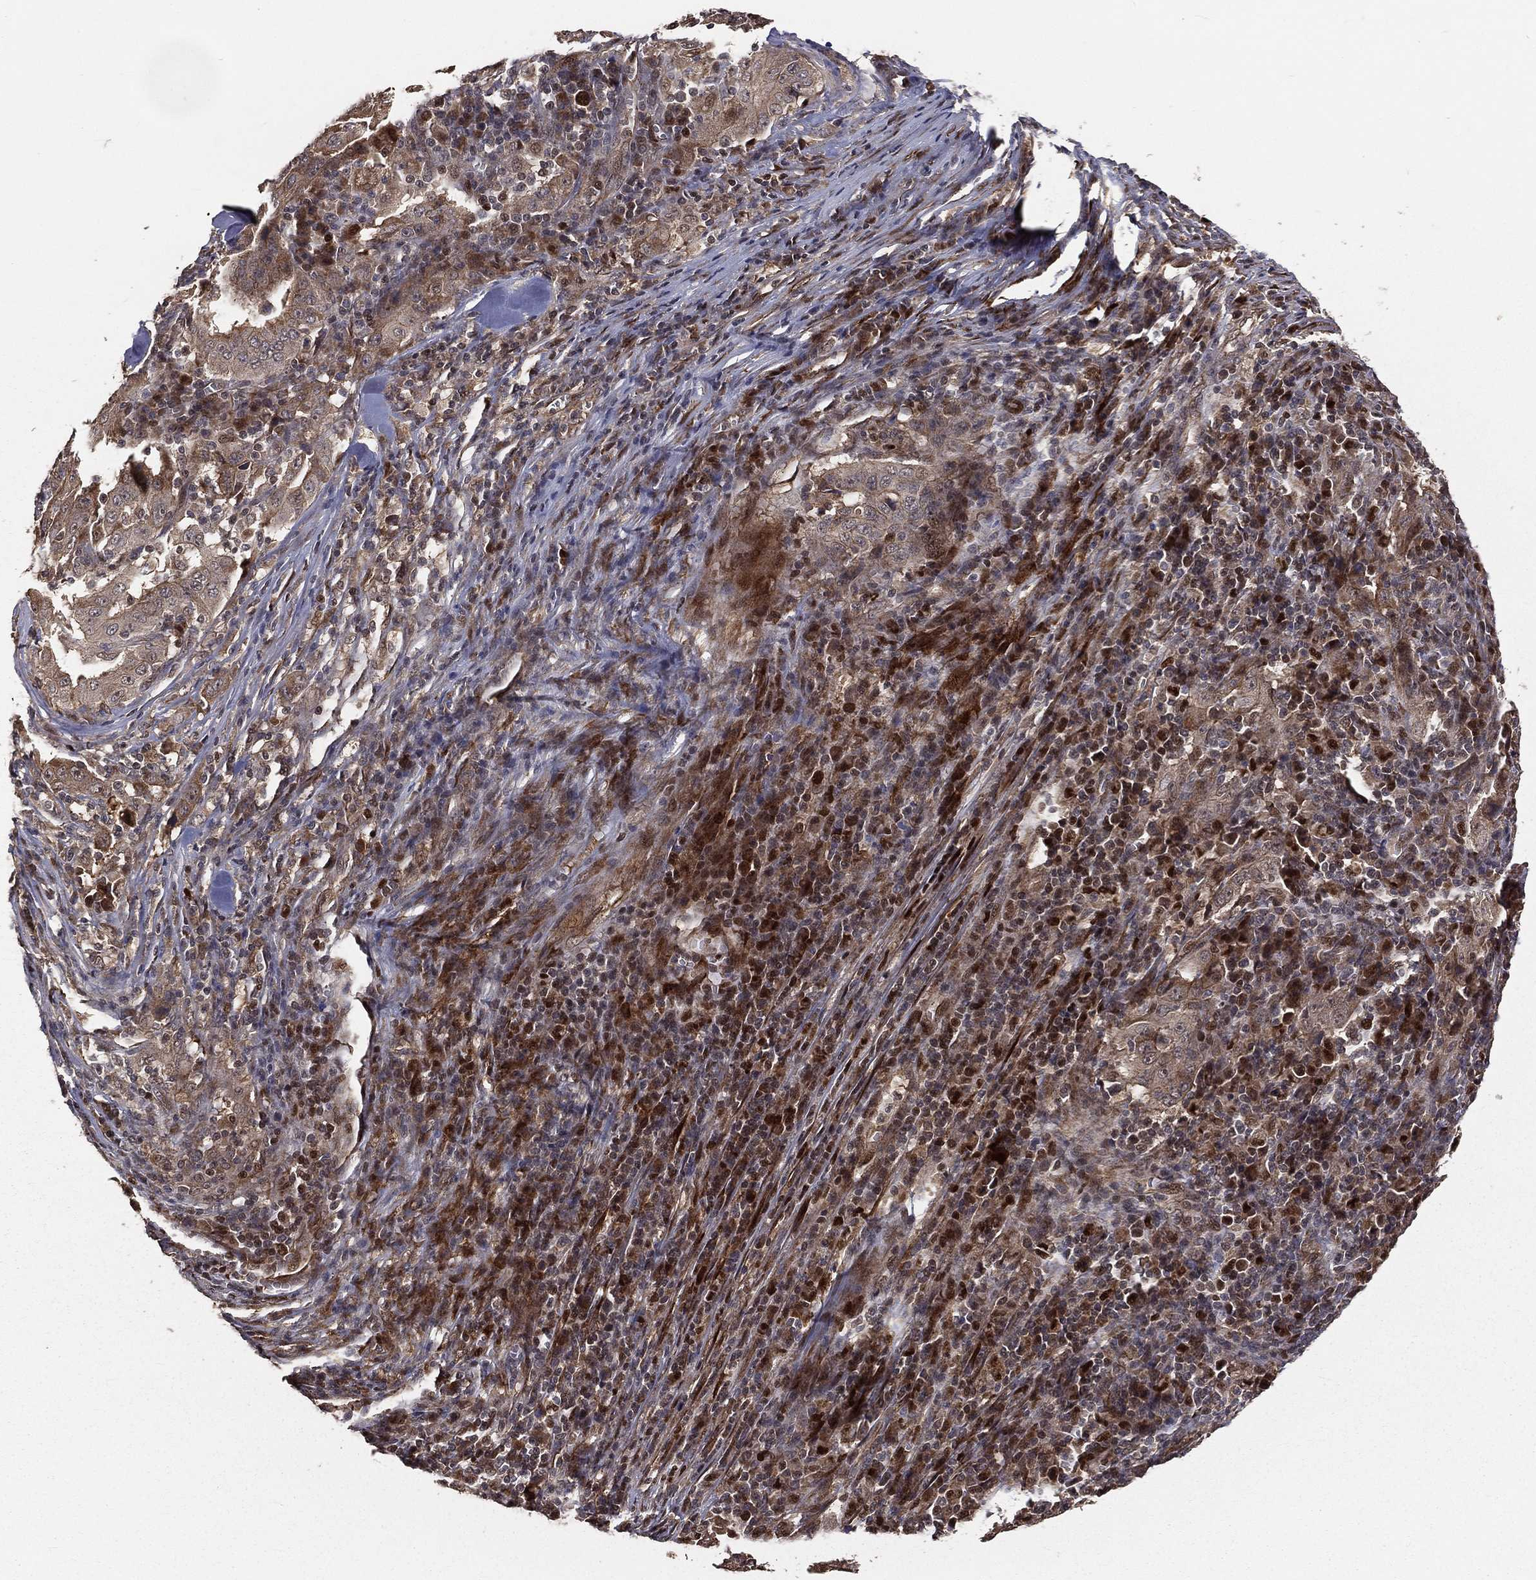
{"staining": {"intensity": "moderate", "quantity": "<25%", "location": "cytoplasmic/membranous"}, "tissue": "pancreatic cancer", "cell_type": "Tumor cells", "image_type": "cancer", "snomed": [{"axis": "morphology", "description": "Adenocarcinoma, NOS"}, {"axis": "topography", "description": "Pancreas"}], "caption": "Human pancreatic adenocarcinoma stained for a protein (brown) displays moderate cytoplasmic/membranous positive expression in about <25% of tumor cells.", "gene": "MAPK1", "patient": {"sex": "male", "age": 63}}